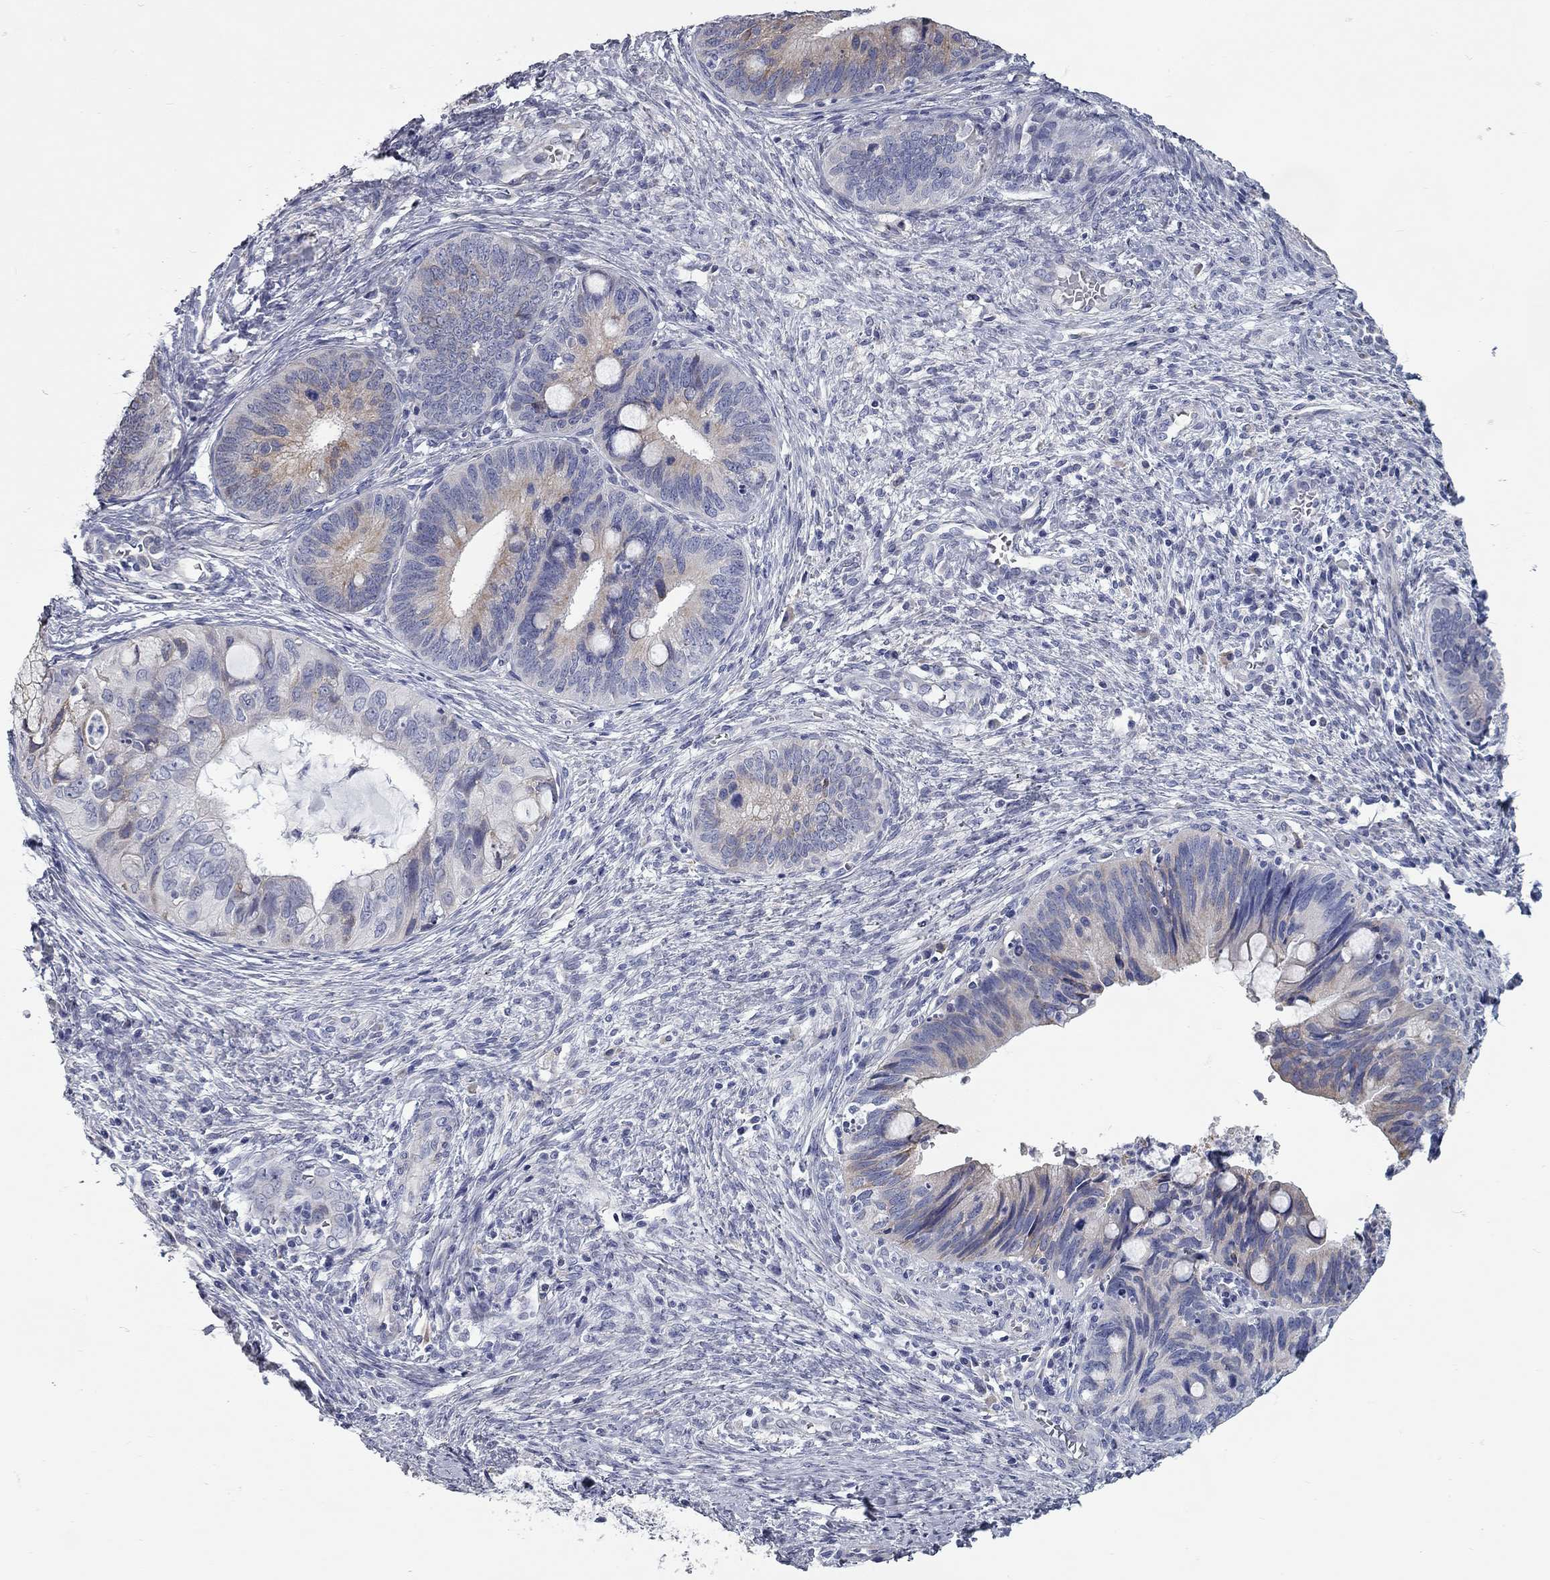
{"staining": {"intensity": "moderate", "quantity": "<25%", "location": "cytoplasmic/membranous"}, "tissue": "cervical cancer", "cell_type": "Tumor cells", "image_type": "cancer", "snomed": [{"axis": "morphology", "description": "Adenocarcinoma, NOS"}, {"axis": "topography", "description": "Cervix"}], "caption": "IHC micrograph of neoplastic tissue: cervical cancer stained using immunohistochemistry shows low levels of moderate protein expression localized specifically in the cytoplasmic/membranous of tumor cells, appearing as a cytoplasmic/membranous brown color.", "gene": "XAGE2", "patient": {"sex": "female", "age": 42}}